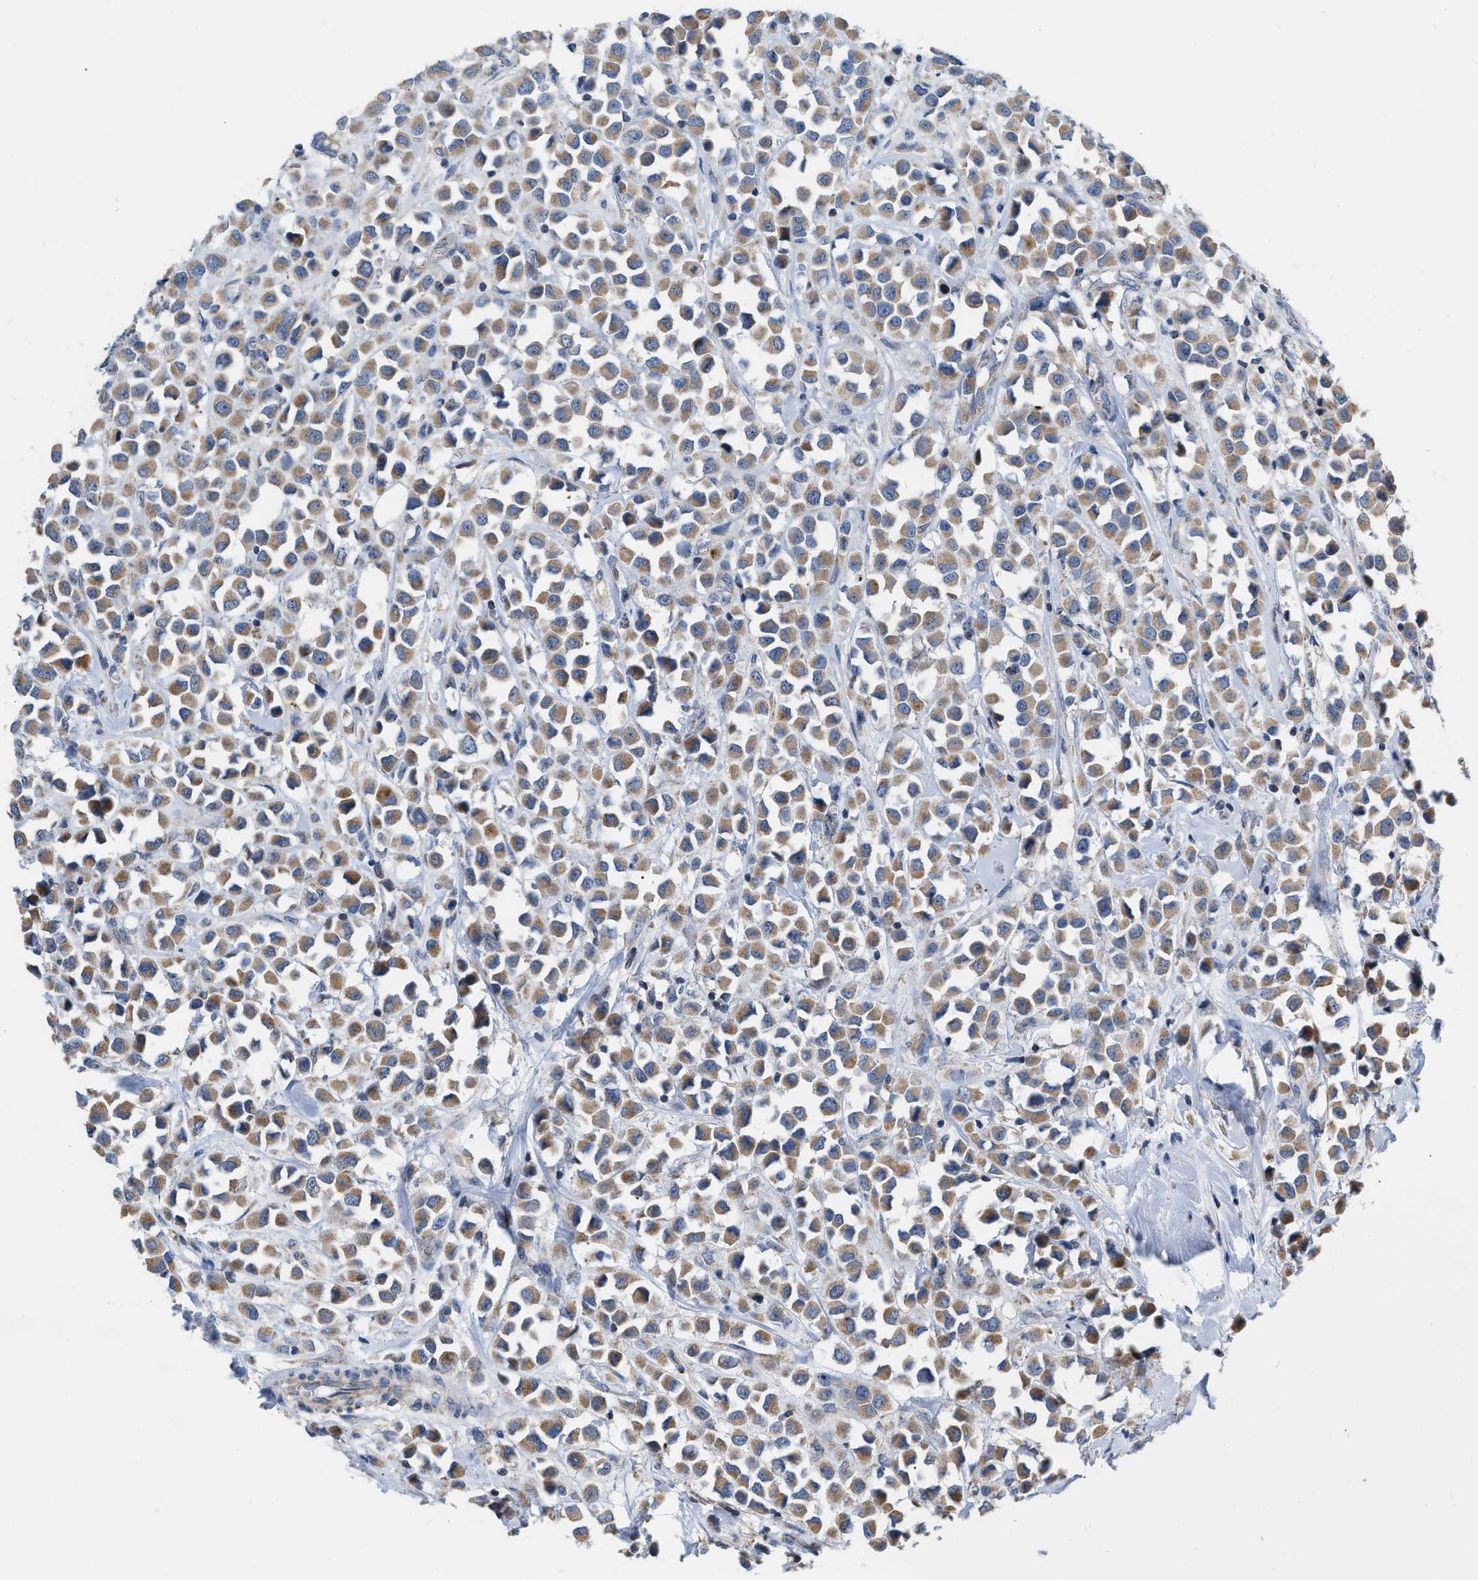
{"staining": {"intensity": "moderate", "quantity": ">75%", "location": "cytoplasmic/membranous"}, "tissue": "breast cancer", "cell_type": "Tumor cells", "image_type": "cancer", "snomed": [{"axis": "morphology", "description": "Duct carcinoma"}, {"axis": "topography", "description": "Breast"}], "caption": "Breast cancer (infiltrating ductal carcinoma) stained with immunohistochemistry reveals moderate cytoplasmic/membranous expression in about >75% of tumor cells. The staining is performed using DAB (3,3'-diaminobenzidine) brown chromogen to label protein expression. The nuclei are counter-stained blue using hematoxylin.", "gene": "DDX56", "patient": {"sex": "female", "age": 61}}